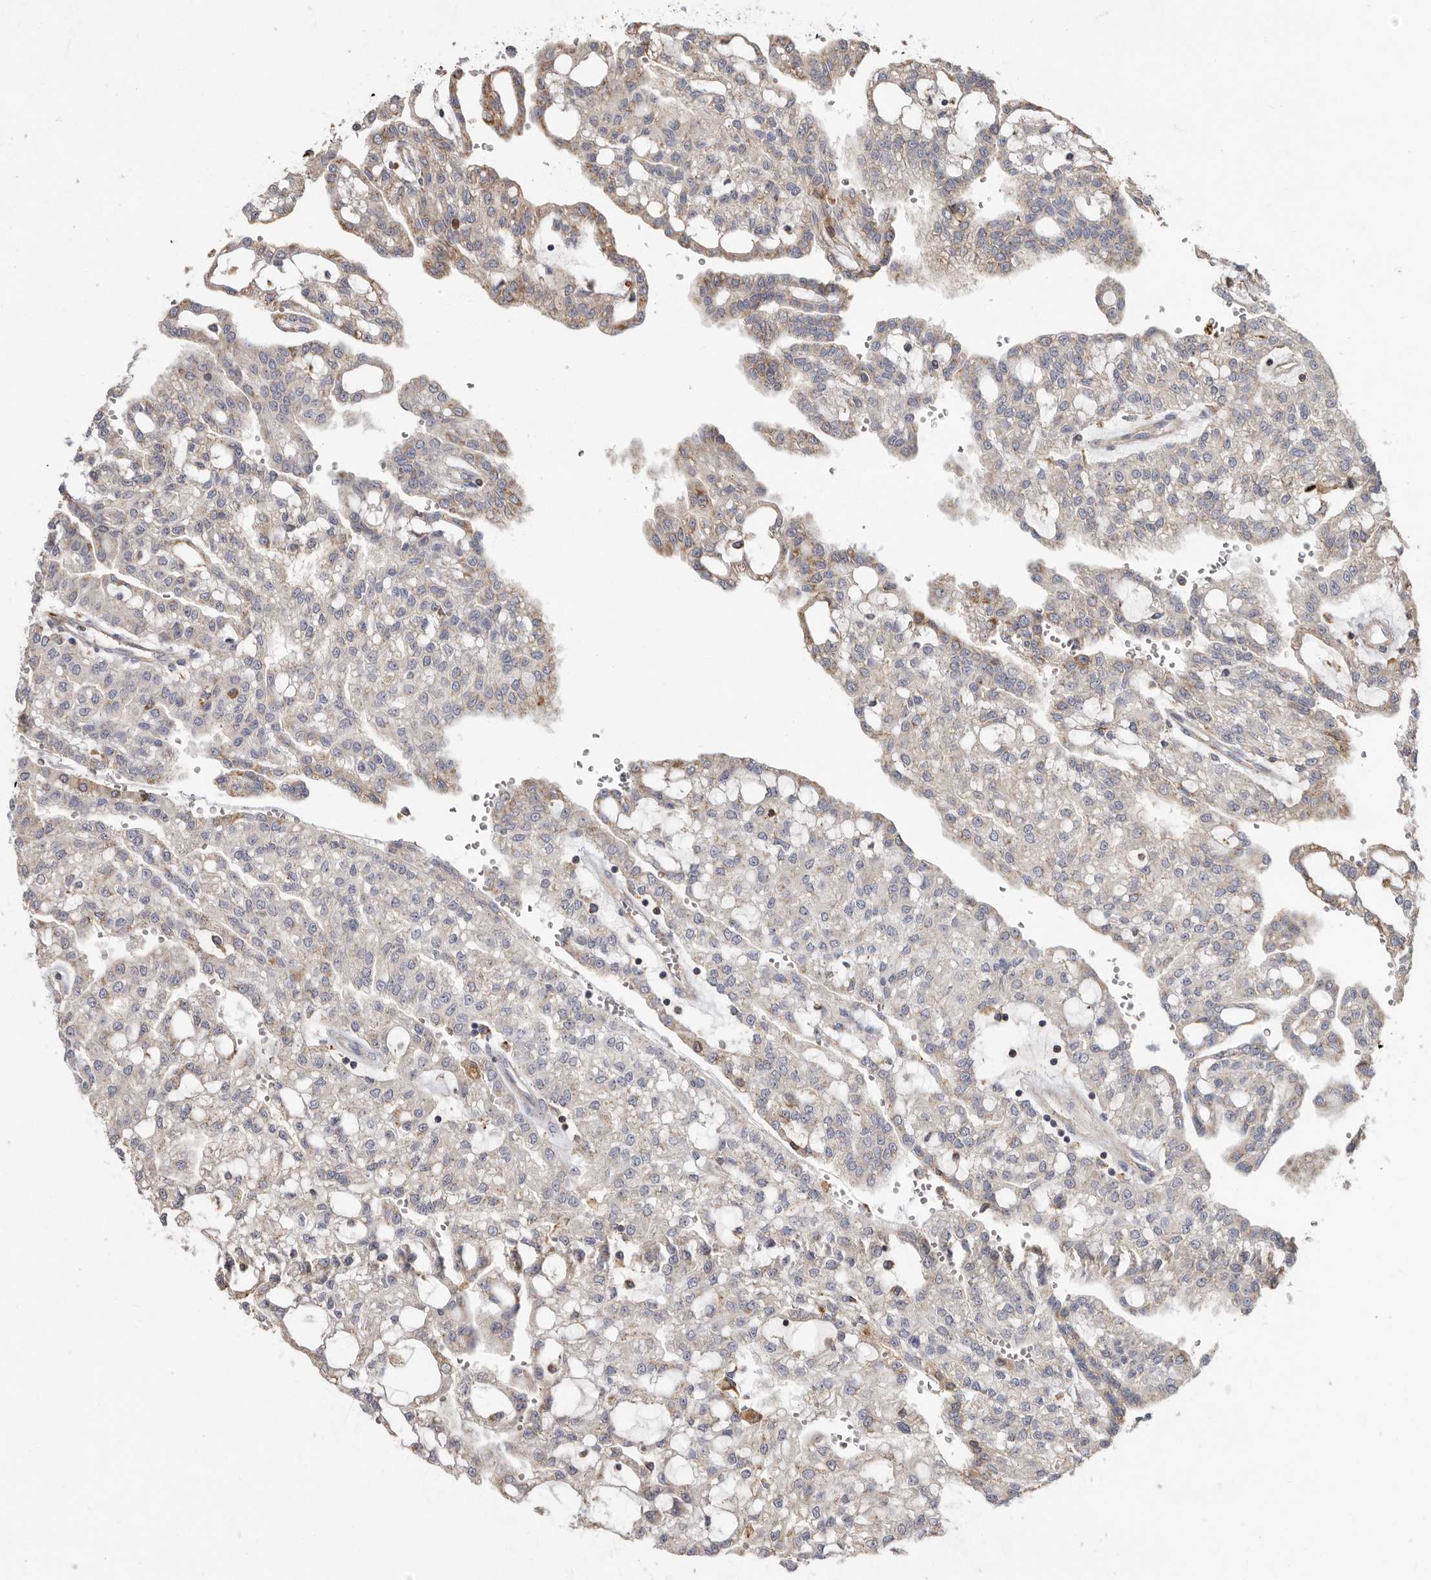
{"staining": {"intensity": "weak", "quantity": "<25%", "location": "cytoplasmic/membranous"}, "tissue": "renal cancer", "cell_type": "Tumor cells", "image_type": "cancer", "snomed": [{"axis": "morphology", "description": "Adenocarcinoma, NOS"}, {"axis": "topography", "description": "Kidney"}], "caption": "There is no significant positivity in tumor cells of renal cancer (adenocarcinoma).", "gene": "KIF26B", "patient": {"sex": "male", "age": 63}}